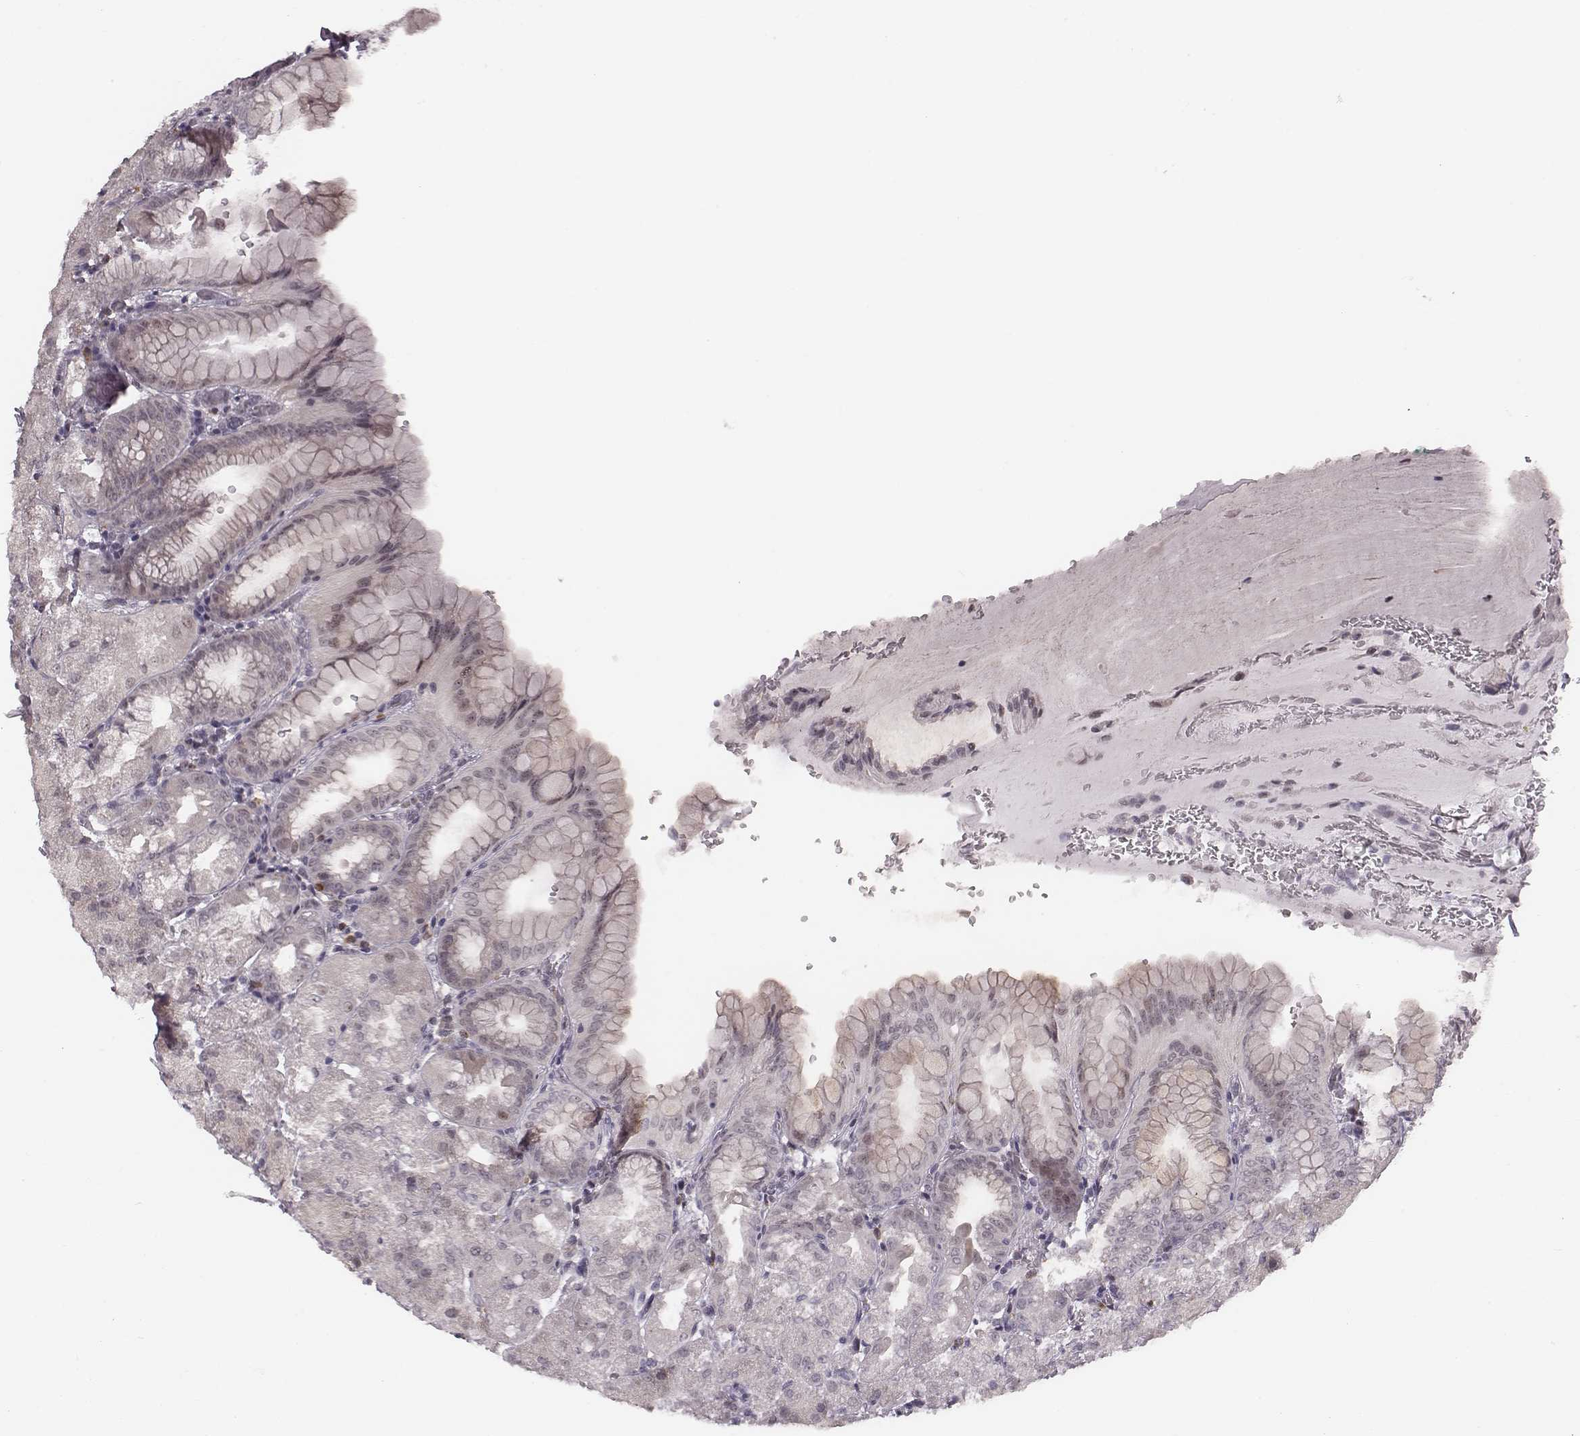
{"staining": {"intensity": "moderate", "quantity": "<25%", "location": "cytoplasmic/membranous"}, "tissue": "stomach", "cell_type": "Glandular cells", "image_type": "normal", "snomed": [{"axis": "morphology", "description": "Normal tissue, NOS"}, {"axis": "topography", "description": "Stomach, upper"}, {"axis": "topography", "description": "Stomach"}, {"axis": "topography", "description": "Stomach, lower"}], "caption": "The image displays a brown stain indicating the presence of a protein in the cytoplasmic/membranous of glandular cells in stomach.", "gene": "RPGRIP1", "patient": {"sex": "male", "age": 62}}